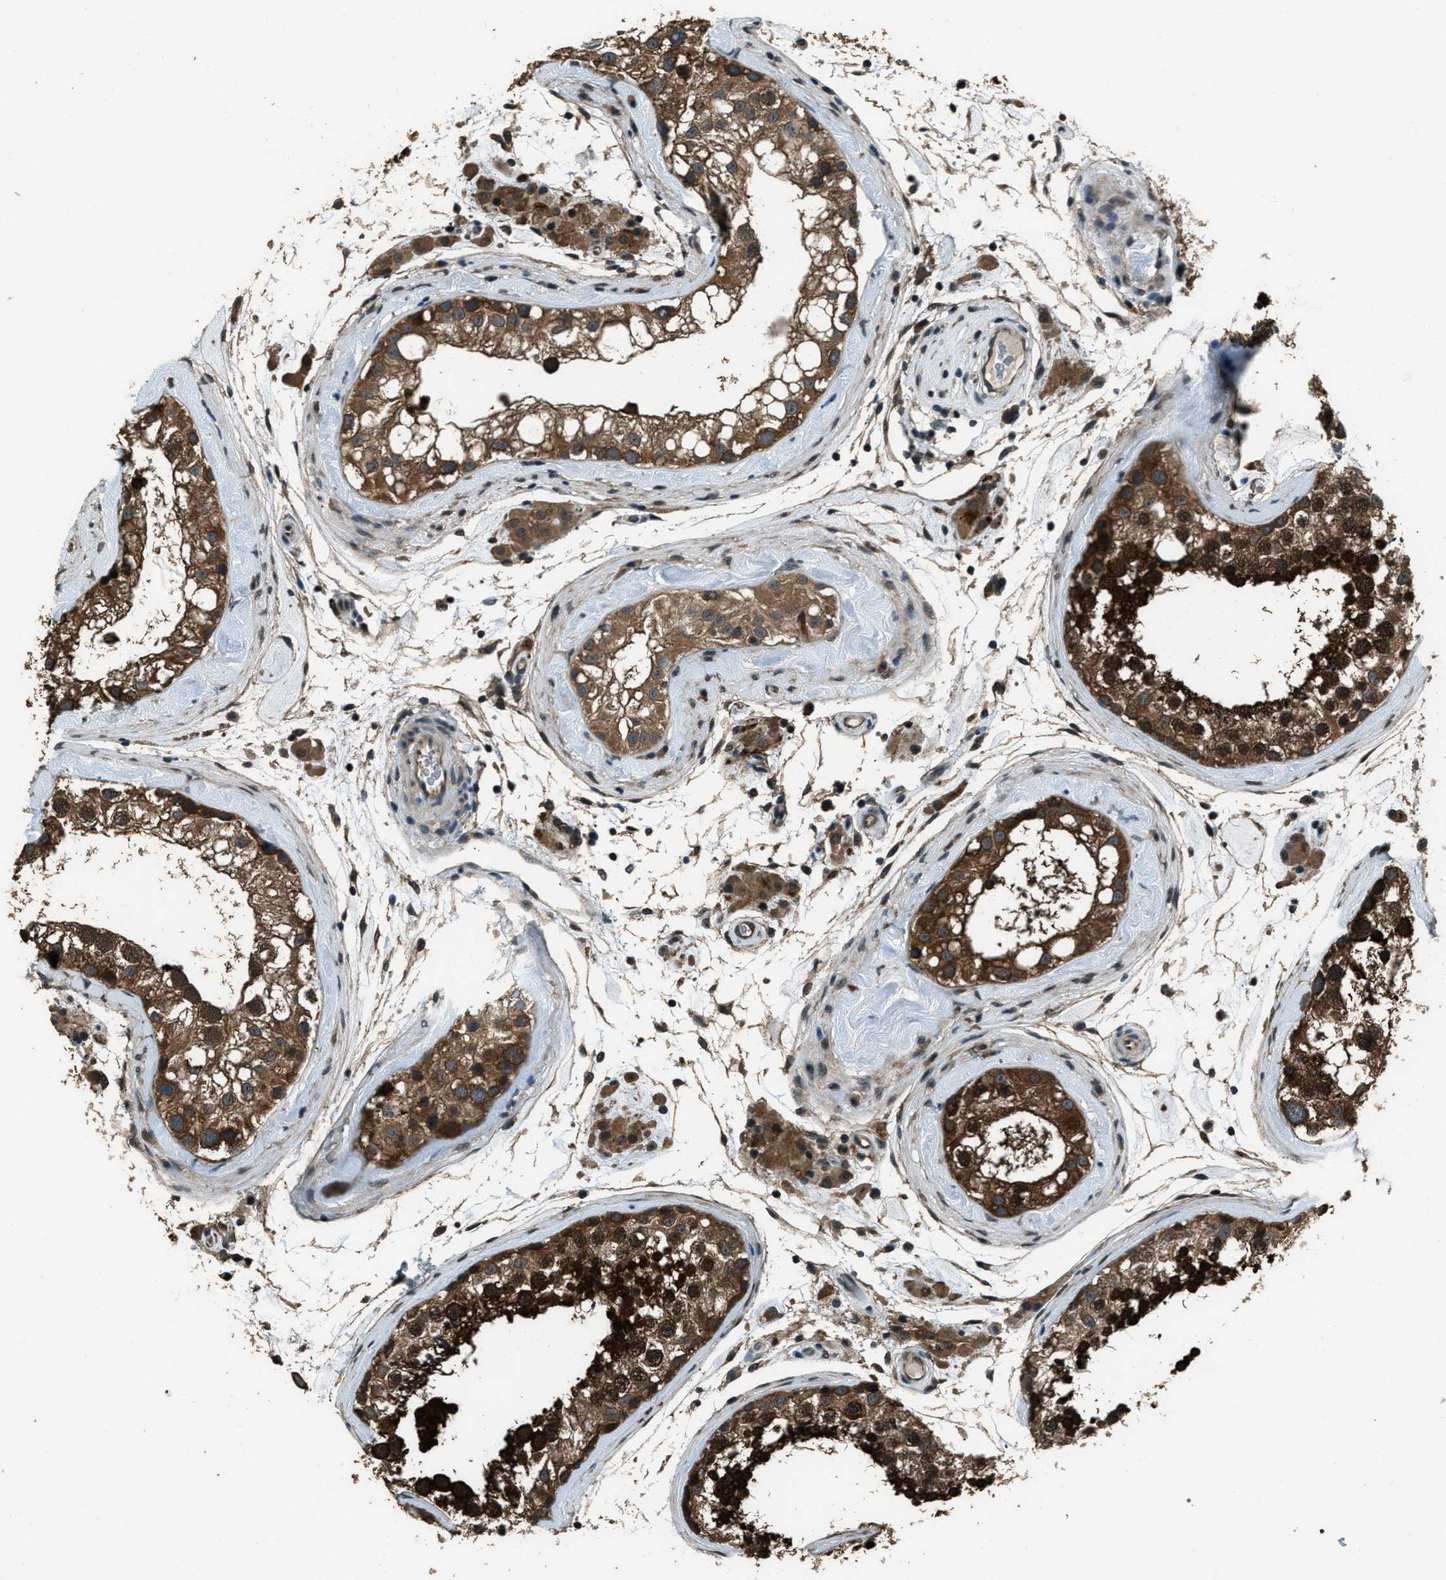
{"staining": {"intensity": "strong", "quantity": ">75%", "location": "cytoplasmic/membranous"}, "tissue": "testis", "cell_type": "Cells in seminiferous ducts", "image_type": "normal", "snomed": [{"axis": "morphology", "description": "Normal tissue, NOS"}, {"axis": "topography", "description": "Testis"}], "caption": "This is a photomicrograph of immunohistochemistry staining of normal testis, which shows strong expression in the cytoplasmic/membranous of cells in seminiferous ducts.", "gene": "NUDCD3", "patient": {"sex": "male", "age": 46}}